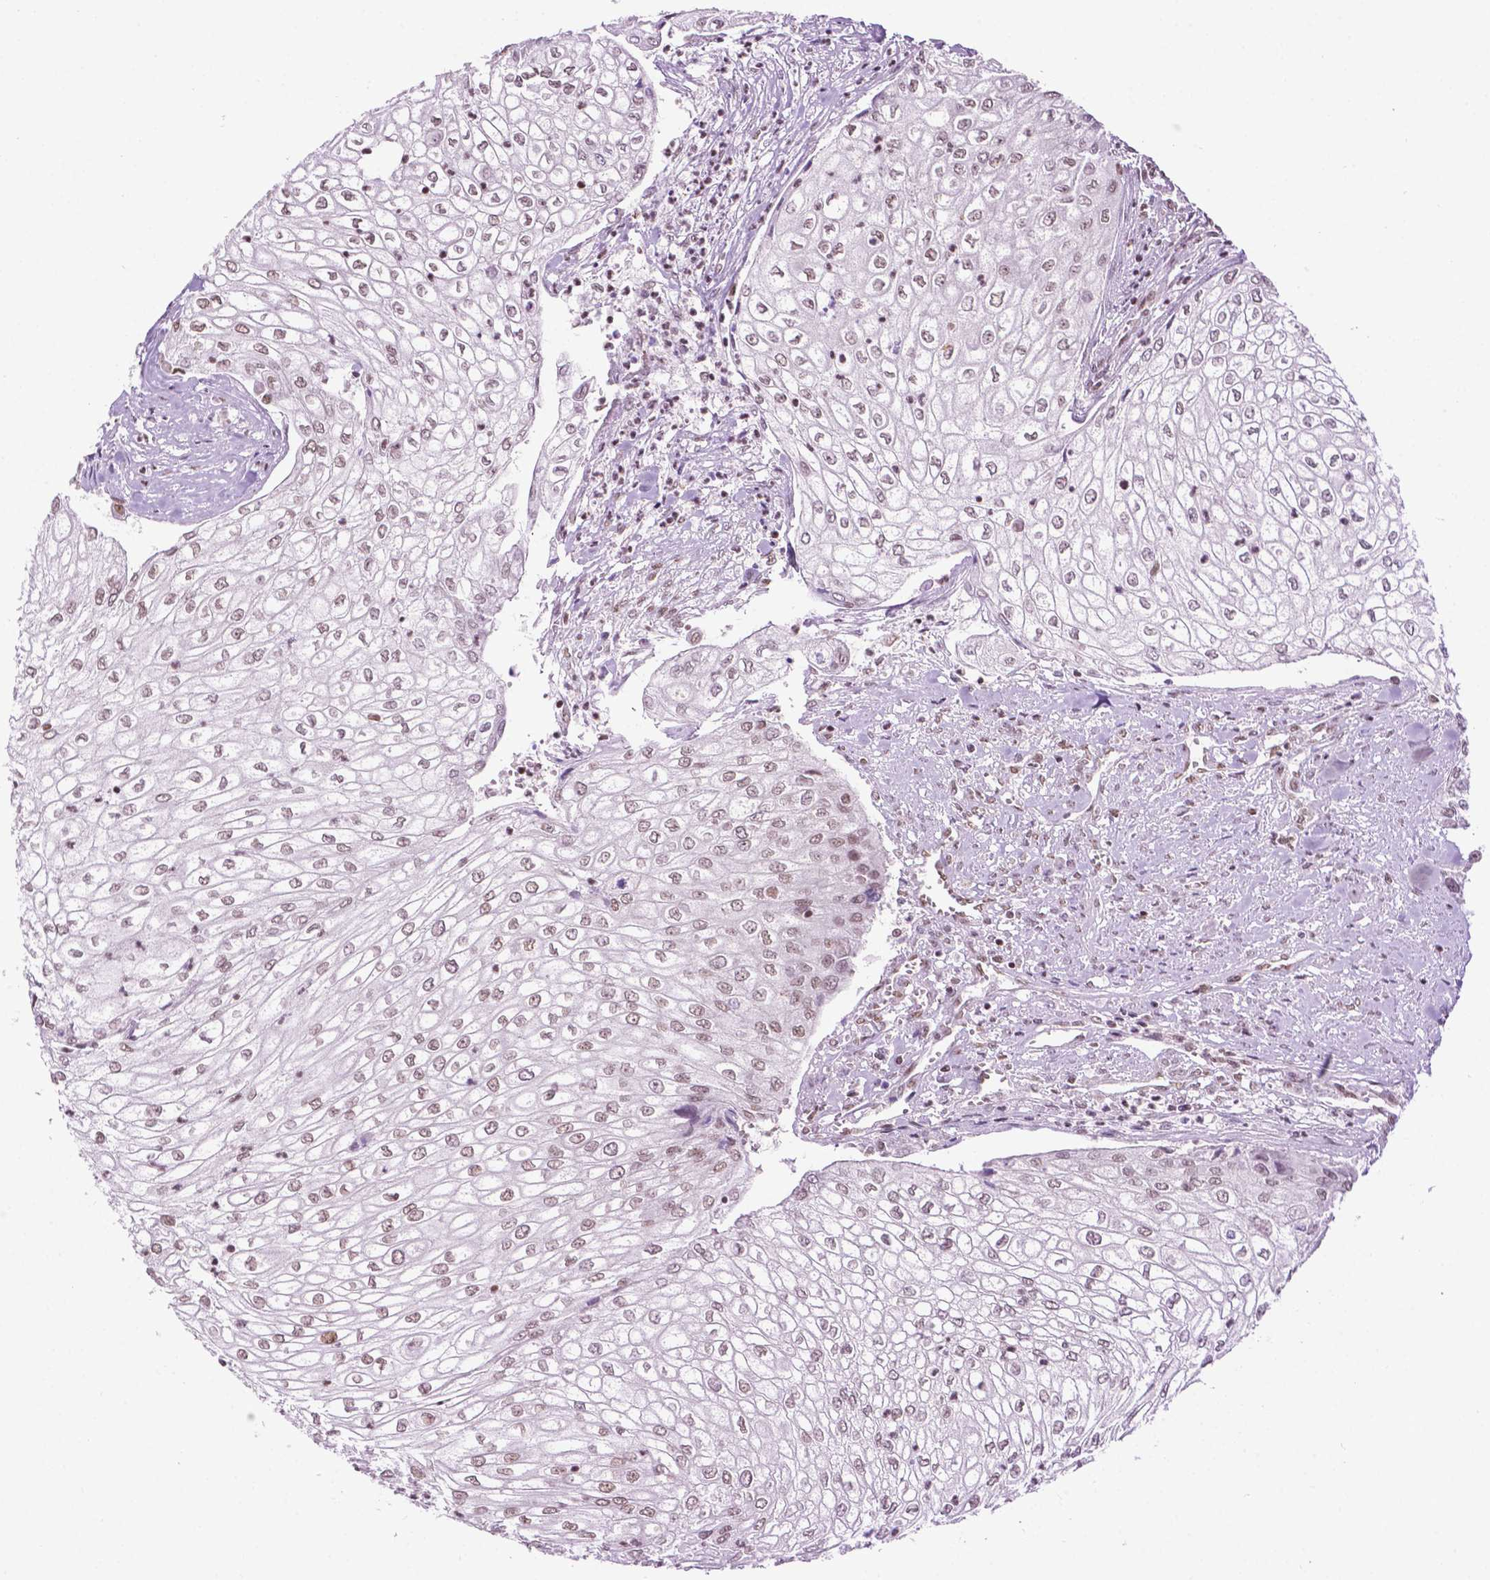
{"staining": {"intensity": "weak", "quantity": ">75%", "location": "nuclear"}, "tissue": "urothelial cancer", "cell_type": "Tumor cells", "image_type": "cancer", "snomed": [{"axis": "morphology", "description": "Urothelial carcinoma, High grade"}, {"axis": "topography", "description": "Urinary bladder"}], "caption": "A photomicrograph of human urothelial cancer stained for a protein demonstrates weak nuclear brown staining in tumor cells.", "gene": "COL23A1", "patient": {"sex": "male", "age": 62}}